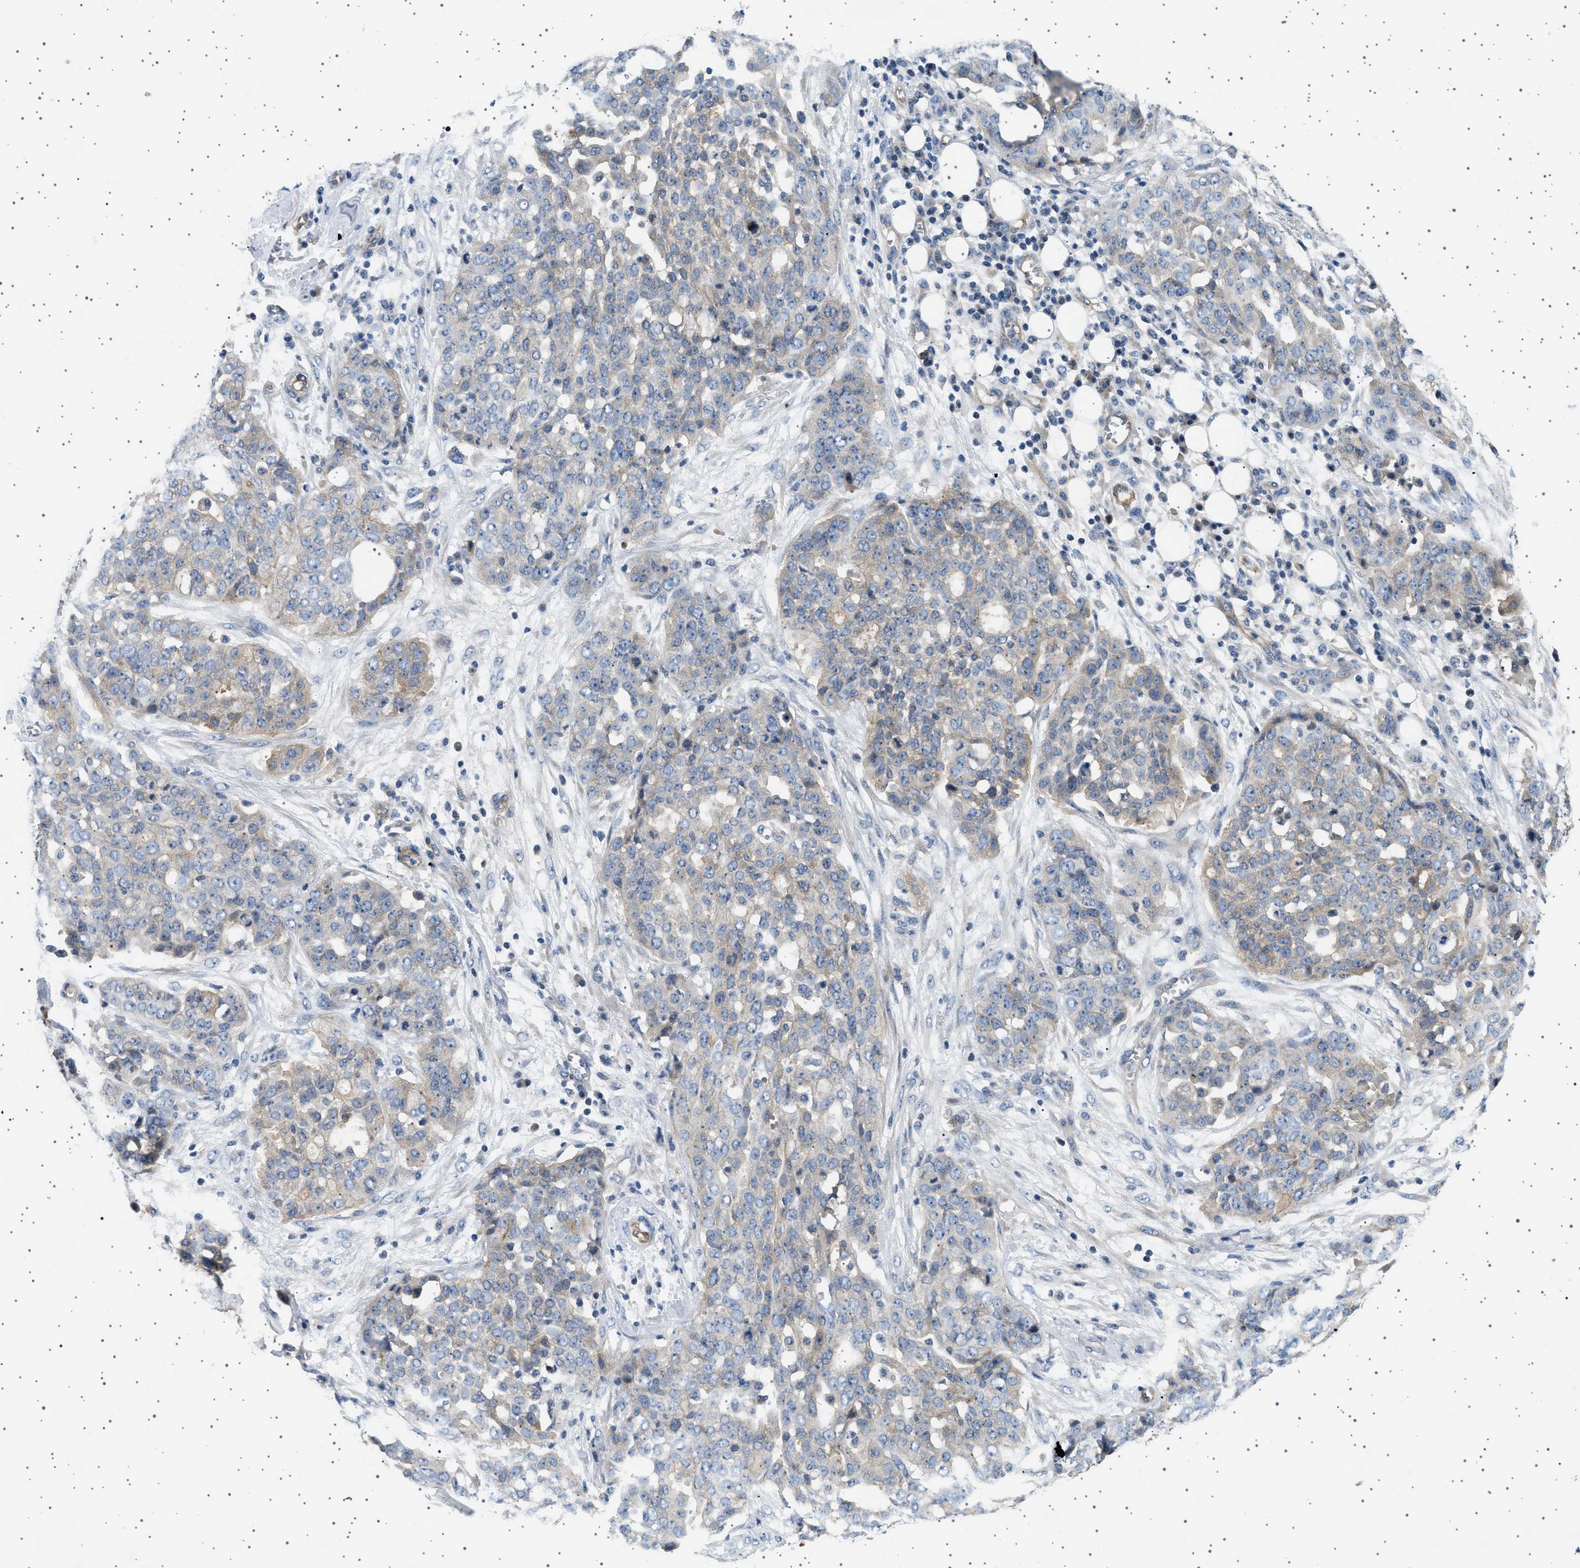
{"staining": {"intensity": "weak", "quantity": ">75%", "location": "cytoplasmic/membranous"}, "tissue": "ovarian cancer", "cell_type": "Tumor cells", "image_type": "cancer", "snomed": [{"axis": "morphology", "description": "Cystadenocarcinoma, serous, NOS"}, {"axis": "topography", "description": "Soft tissue"}, {"axis": "topography", "description": "Ovary"}], "caption": "A micrograph of serous cystadenocarcinoma (ovarian) stained for a protein exhibits weak cytoplasmic/membranous brown staining in tumor cells. The staining was performed using DAB, with brown indicating positive protein expression. Nuclei are stained blue with hematoxylin.", "gene": "PLPP6", "patient": {"sex": "female", "age": 57}}